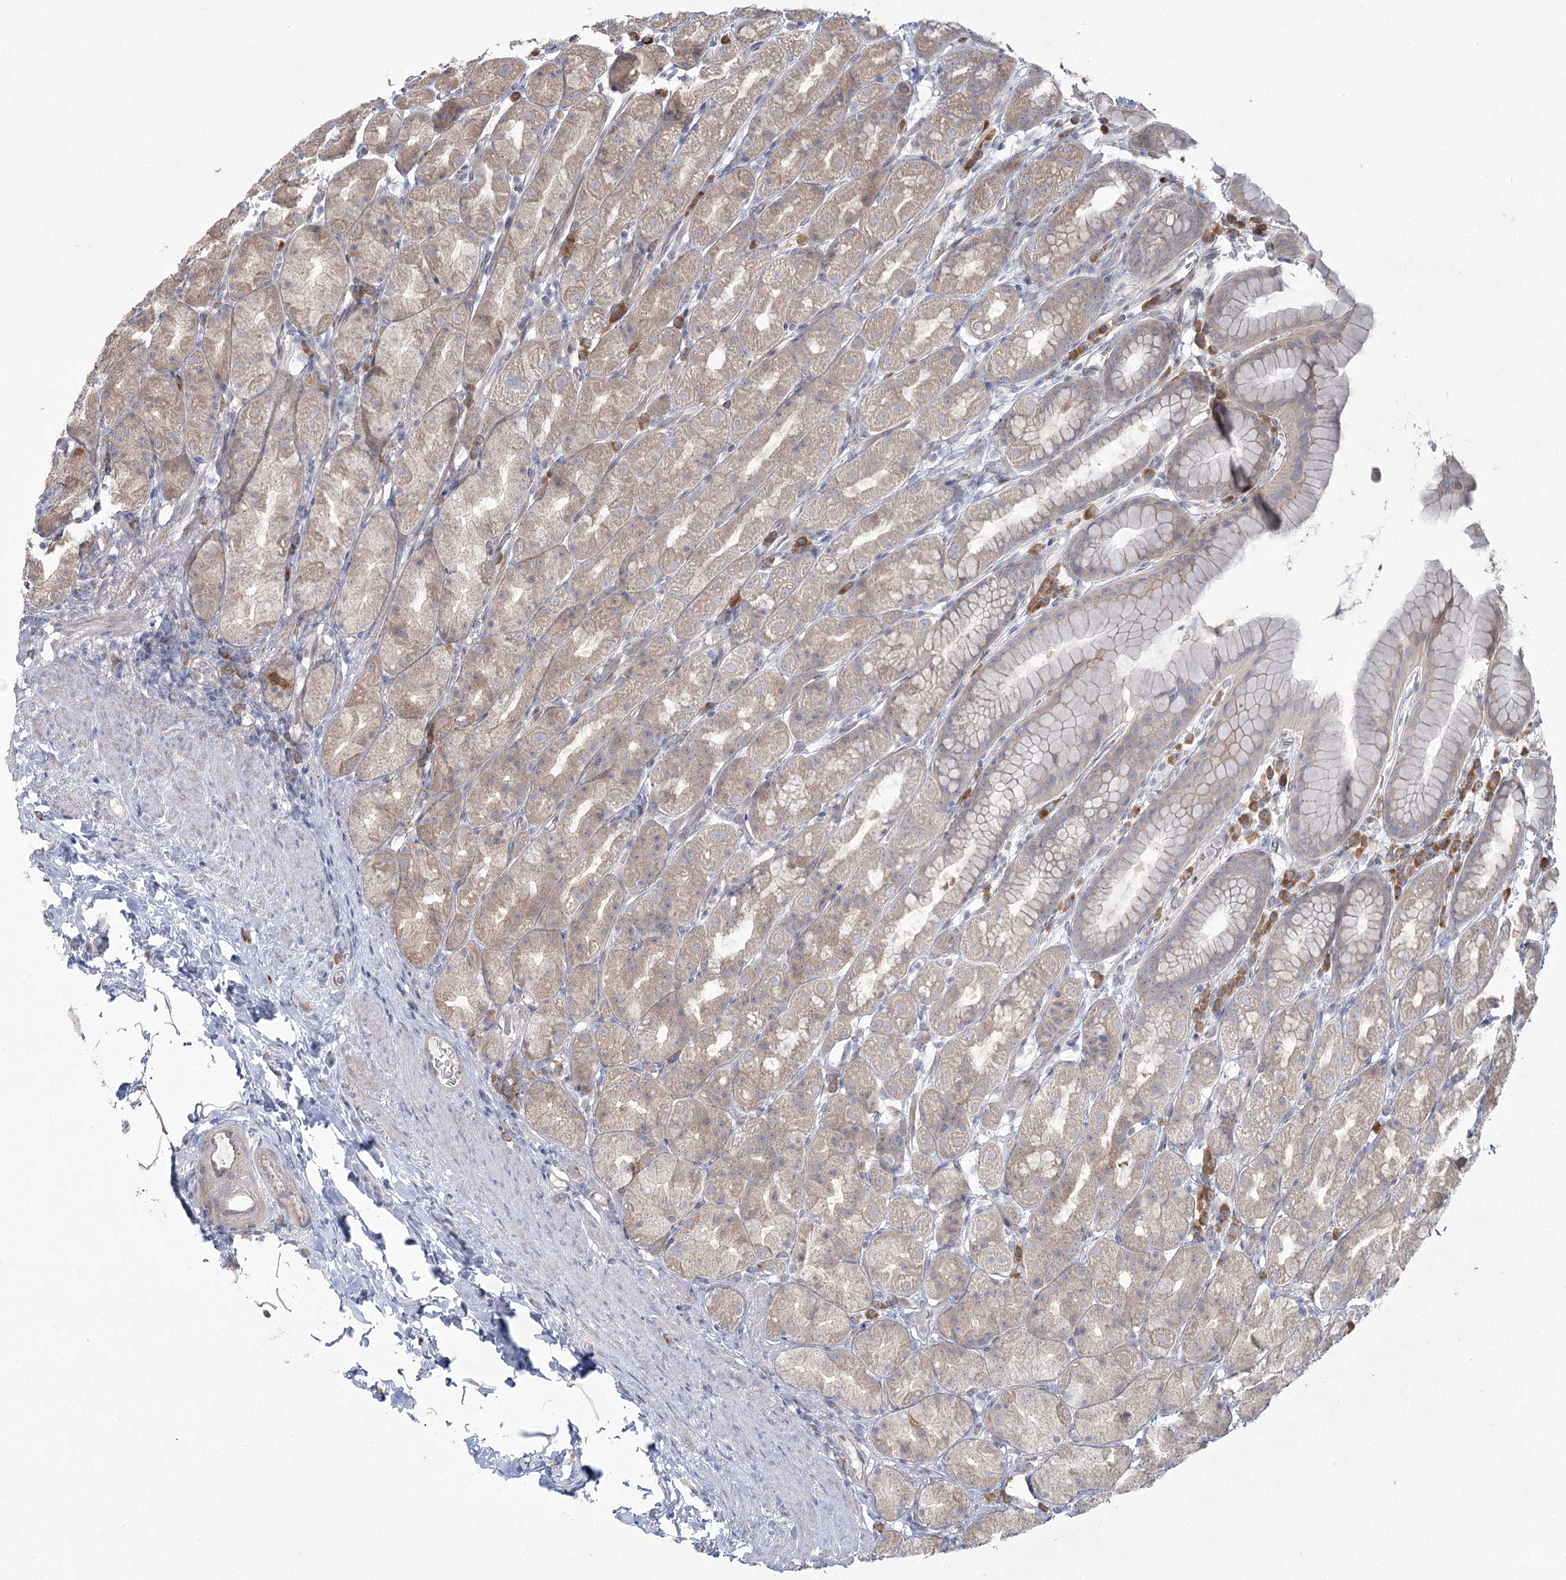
{"staining": {"intensity": "weak", "quantity": ">75%", "location": "cytoplasmic/membranous"}, "tissue": "stomach", "cell_type": "Glandular cells", "image_type": "normal", "snomed": [{"axis": "morphology", "description": "Normal tissue, NOS"}, {"axis": "topography", "description": "Stomach, upper"}], "caption": "Weak cytoplasmic/membranous protein positivity is appreciated in approximately >75% of glandular cells in stomach.", "gene": "CAMTA1", "patient": {"sex": "male", "age": 68}}